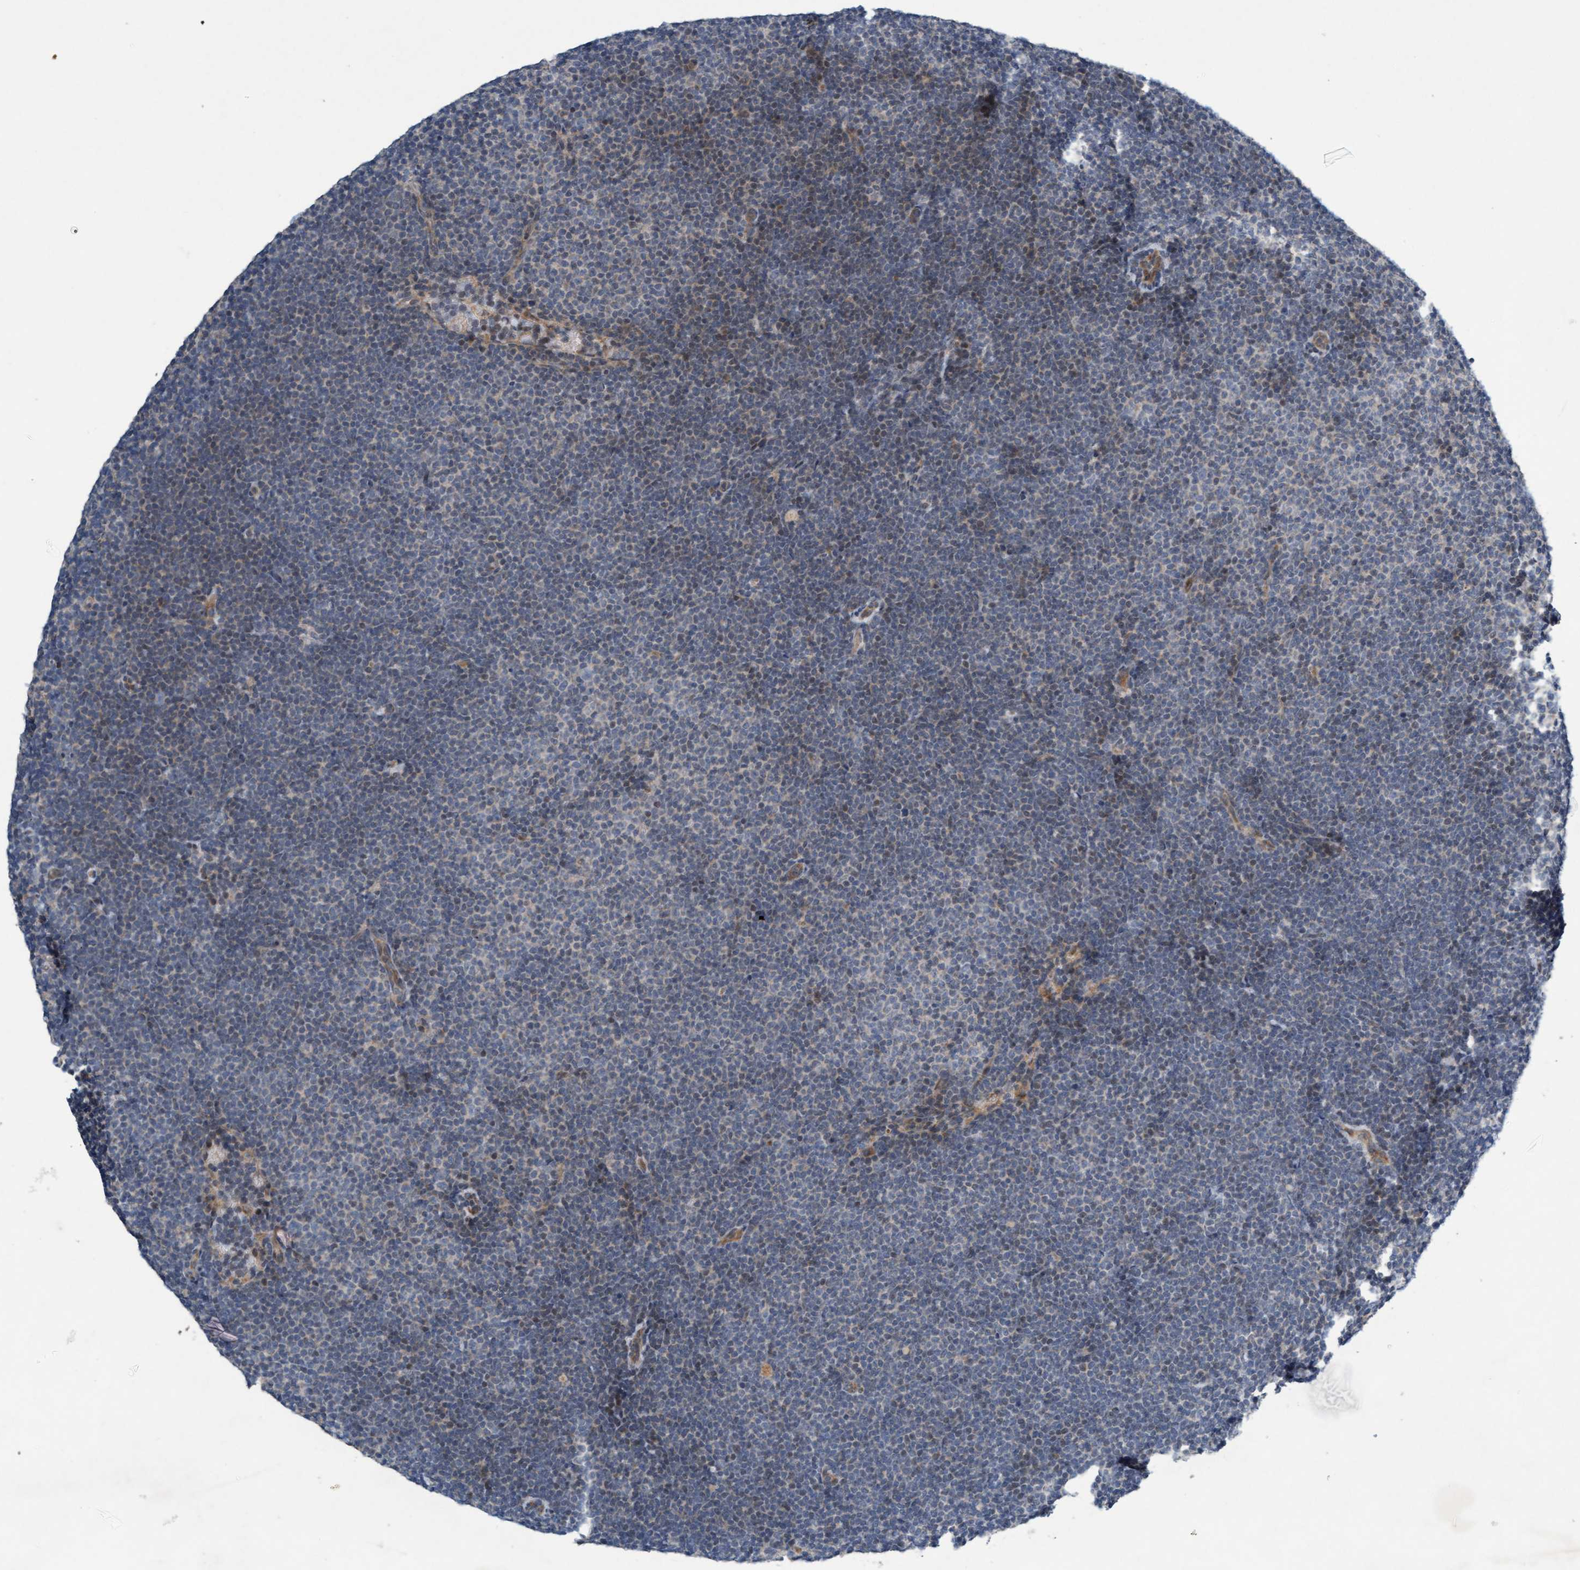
{"staining": {"intensity": "negative", "quantity": "none", "location": "none"}, "tissue": "lymphoma", "cell_type": "Tumor cells", "image_type": "cancer", "snomed": [{"axis": "morphology", "description": "Malignant lymphoma, non-Hodgkin's type, Low grade"}, {"axis": "topography", "description": "Lymph node"}], "caption": "IHC photomicrograph of lymphoma stained for a protein (brown), which shows no expression in tumor cells.", "gene": "DDHD2", "patient": {"sex": "female", "age": 53}}